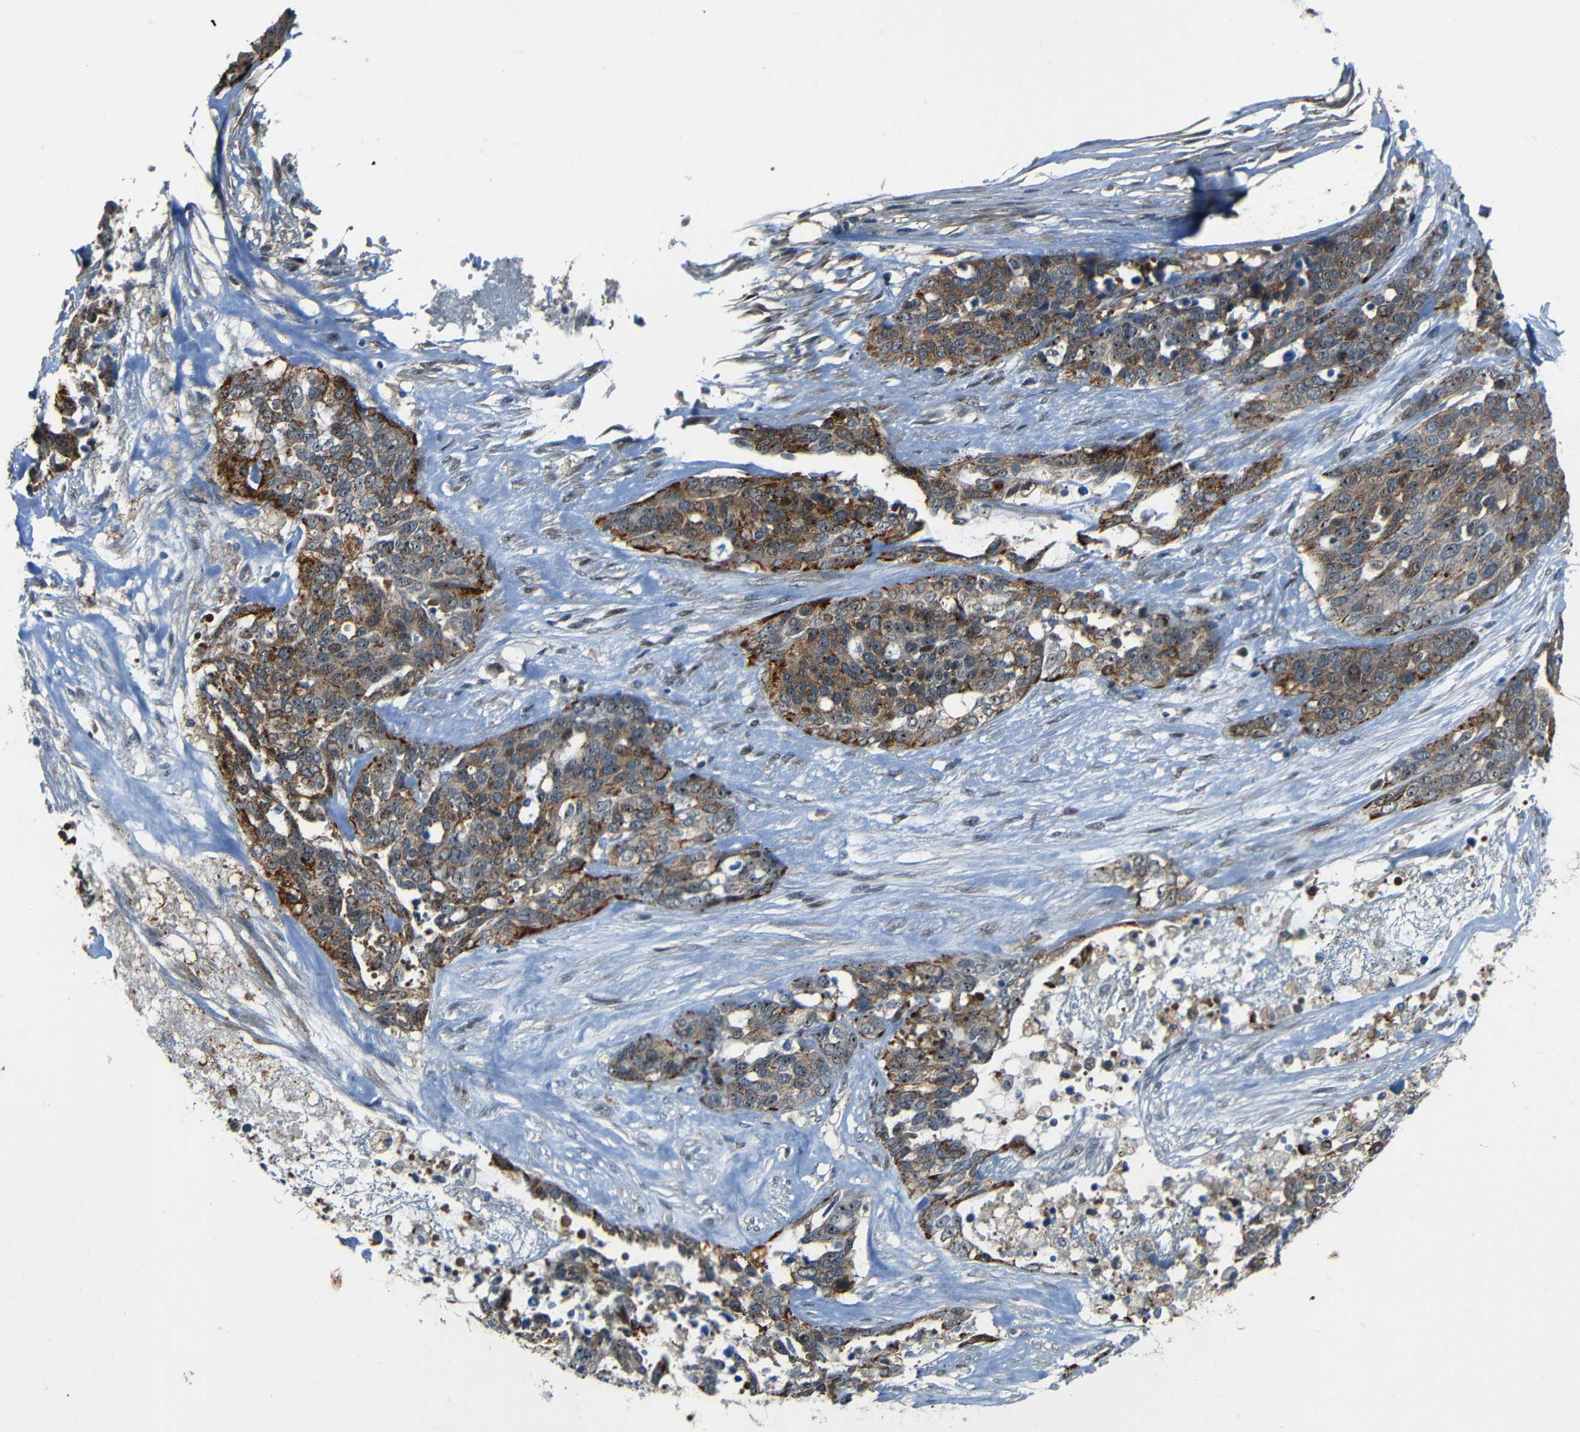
{"staining": {"intensity": "moderate", "quantity": "<25%", "location": "cytoplasmic/membranous,nuclear"}, "tissue": "ovarian cancer", "cell_type": "Tumor cells", "image_type": "cancer", "snomed": [{"axis": "morphology", "description": "Cystadenocarcinoma, serous, NOS"}, {"axis": "topography", "description": "Ovary"}], "caption": "Brown immunohistochemical staining in ovarian serous cystadenocarcinoma exhibits moderate cytoplasmic/membranous and nuclear staining in approximately <25% of tumor cells.", "gene": "DNAJC5", "patient": {"sex": "female", "age": 44}}